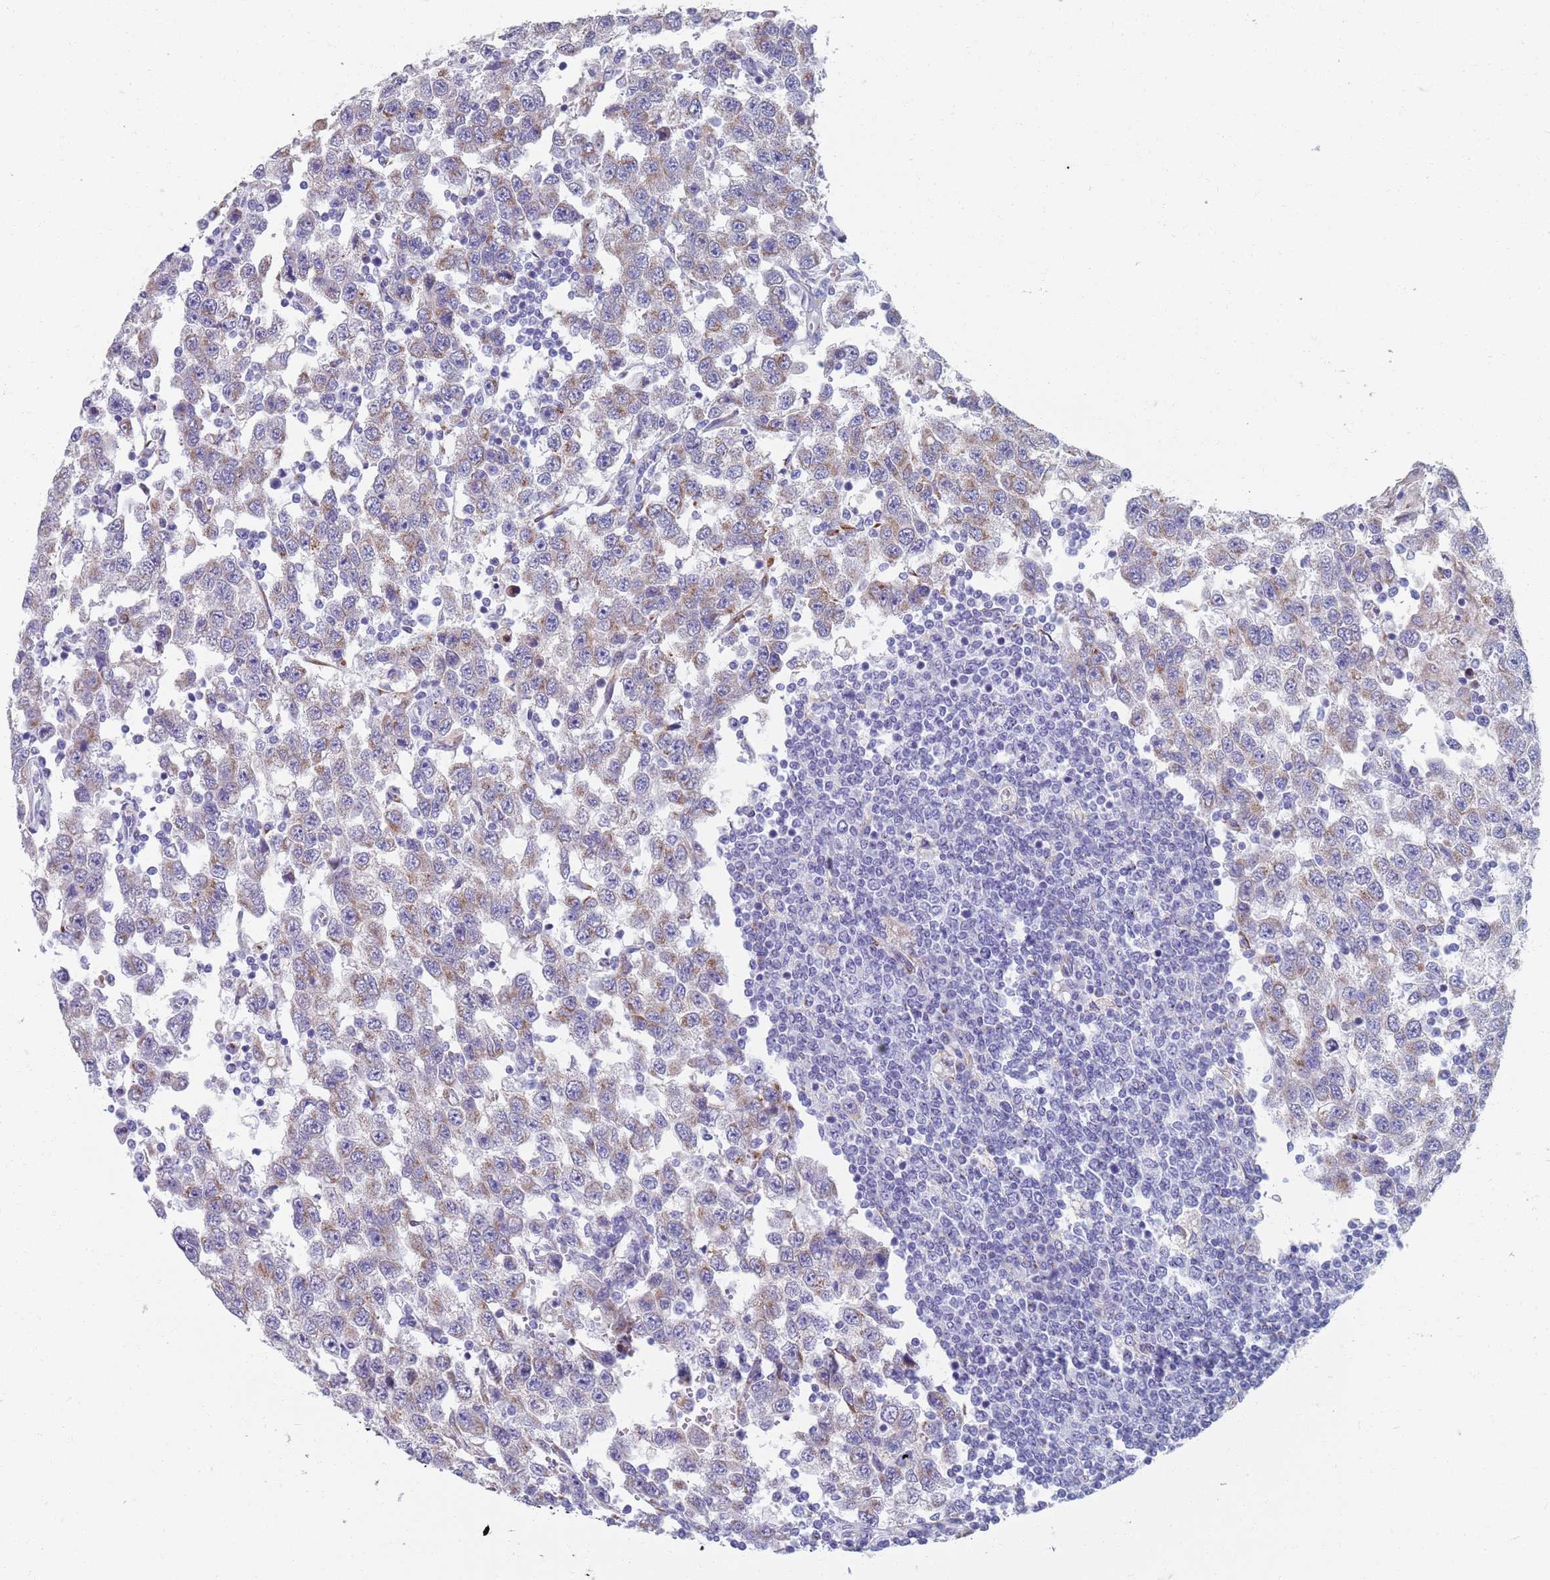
{"staining": {"intensity": "weak", "quantity": "25%-75%", "location": "cytoplasmic/membranous"}, "tissue": "testis cancer", "cell_type": "Tumor cells", "image_type": "cancer", "snomed": [{"axis": "morphology", "description": "Seminoma, NOS"}, {"axis": "topography", "description": "Testis"}], "caption": "Weak cytoplasmic/membranous staining for a protein is seen in approximately 25%-75% of tumor cells of testis seminoma using immunohistochemistry.", "gene": "PLOD1", "patient": {"sex": "male", "age": 41}}